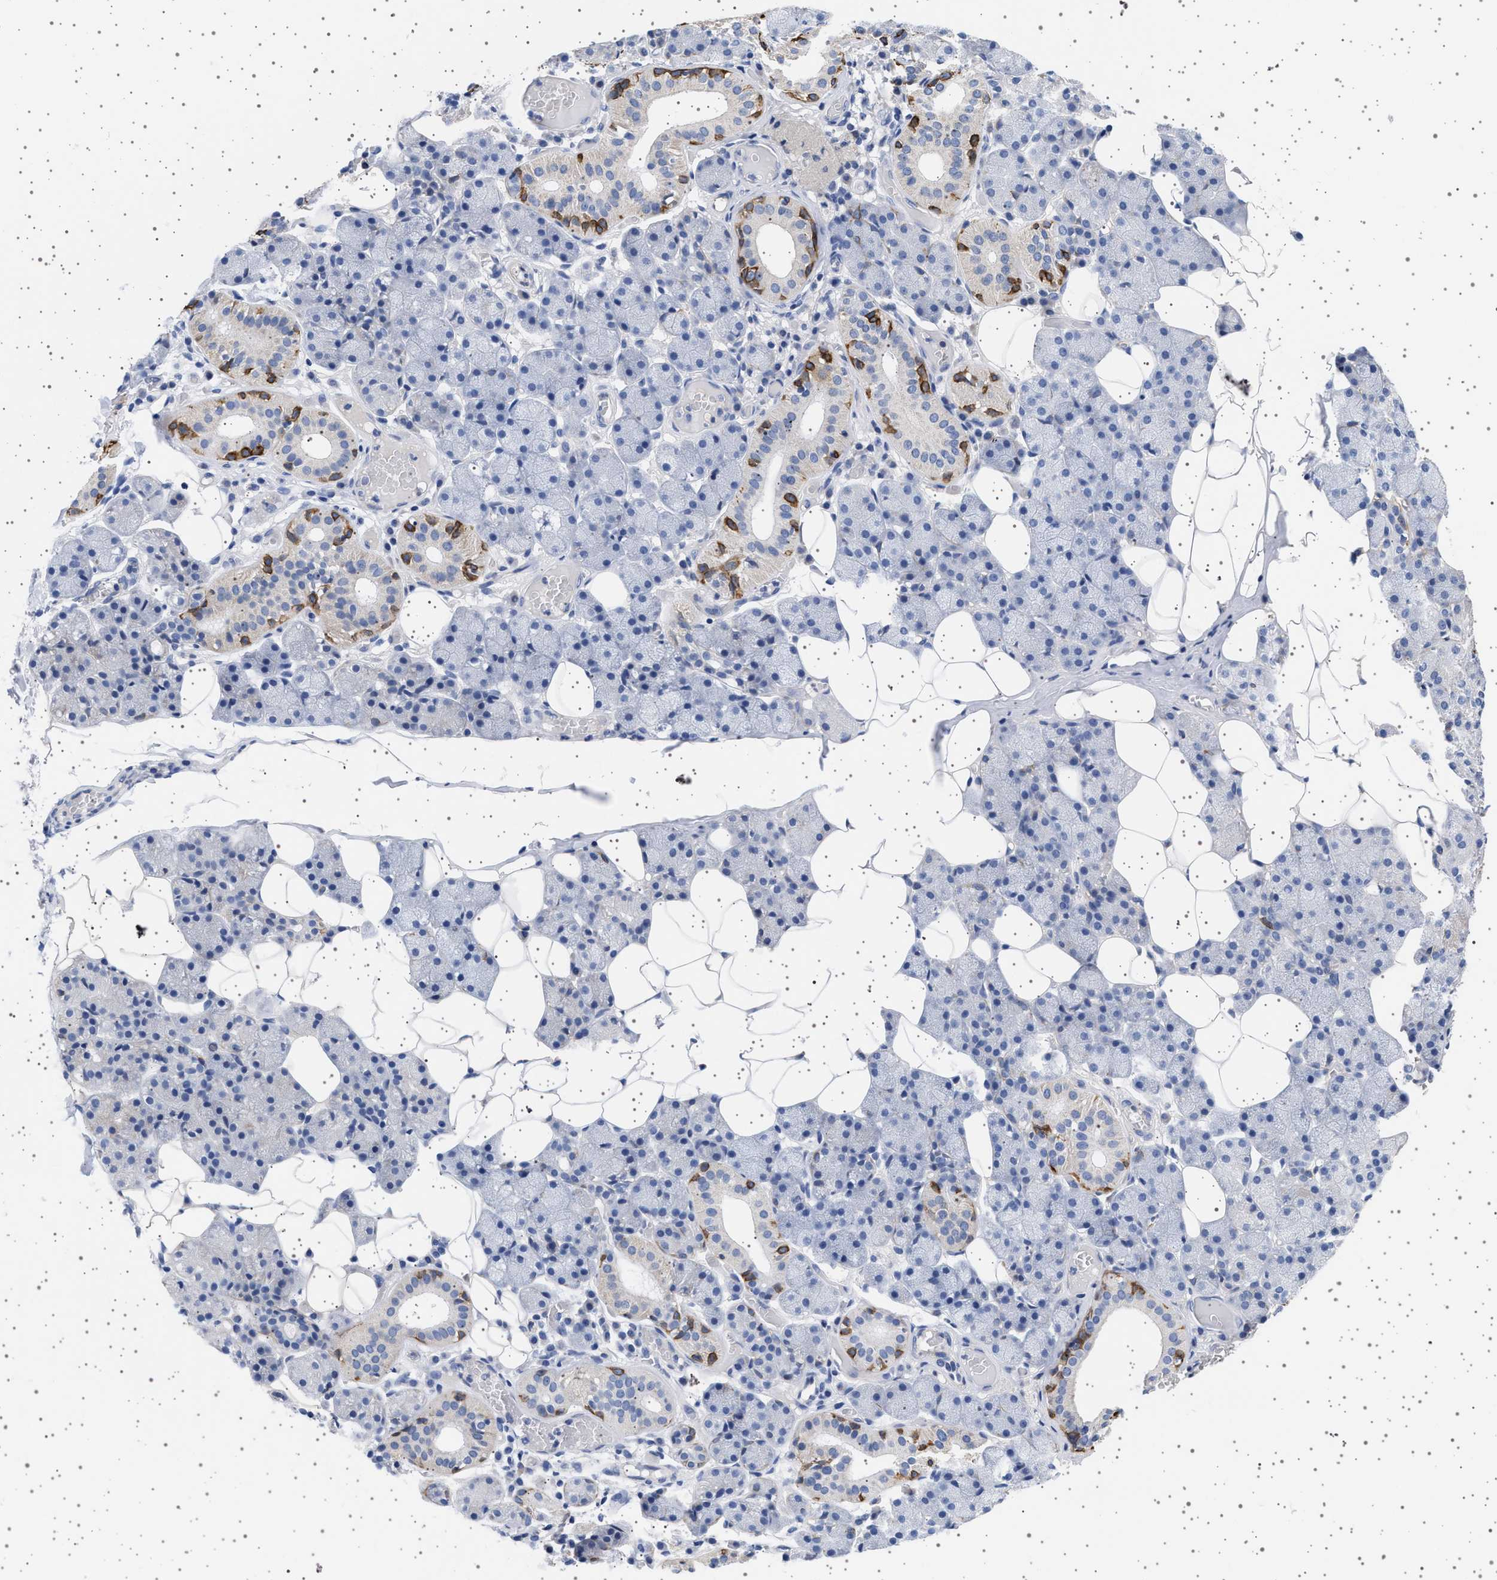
{"staining": {"intensity": "strong", "quantity": "<25%", "location": "cytoplasmic/membranous"}, "tissue": "salivary gland", "cell_type": "Glandular cells", "image_type": "normal", "snomed": [{"axis": "morphology", "description": "Normal tissue, NOS"}, {"axis": "topography", "description": "Salivary gland"}], "caption": "Unremarkable salivary gland displays strong cytoplasmic/membranous positivity in approximately <25% of glandular cells, visualized by immunohistochemistry. The staining was performed using DAB (3,3'-diaminobenzidine) to visualize the protein expression in brown, while the nuclei were stained in blue with hematoxylin (Magnification: 20x).", "gene": "TRMT10B", "patient": {"sex": "female", "age": 33}}